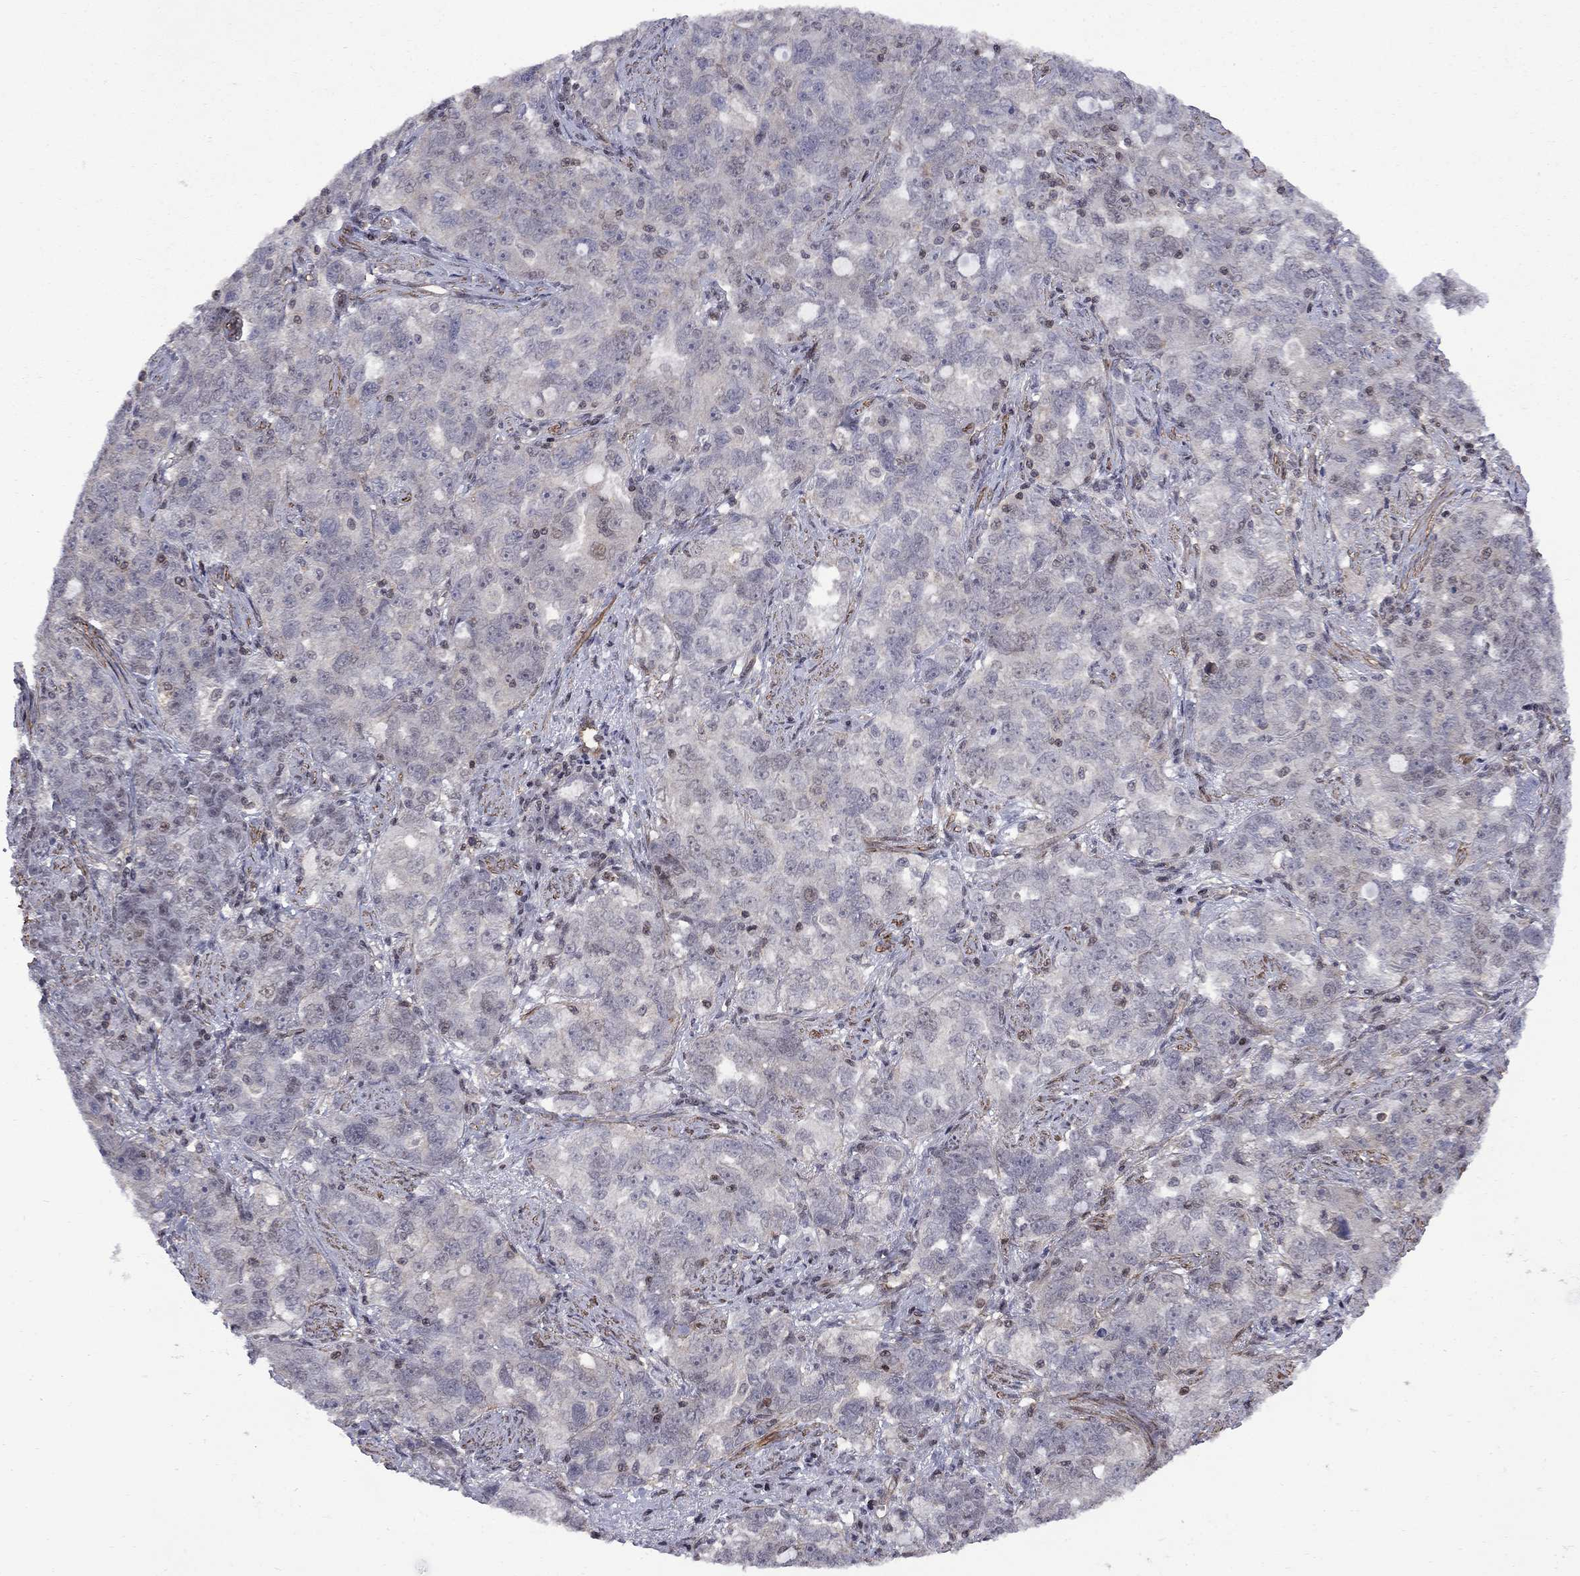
{"staining": {"intensity": "negative", "quantity": "none", "location": "none"}, "tissue": "ovarian cancer", "cell_type": "Tumor cells", "image_type": "cancer", "snomed": [{"axis": "morphology", "description": "Cystadenocarcinoma, serous, NOS"}, {"axis": "topography", "description": "Ovary"}], "caption": "Serous cystadenocarcinoma (ovarian) was stained to show a protein in brown. There is no significant positivity in tumor cells.", "gene": "BRF1", "patient": {"sex": "female", "age": 51}}